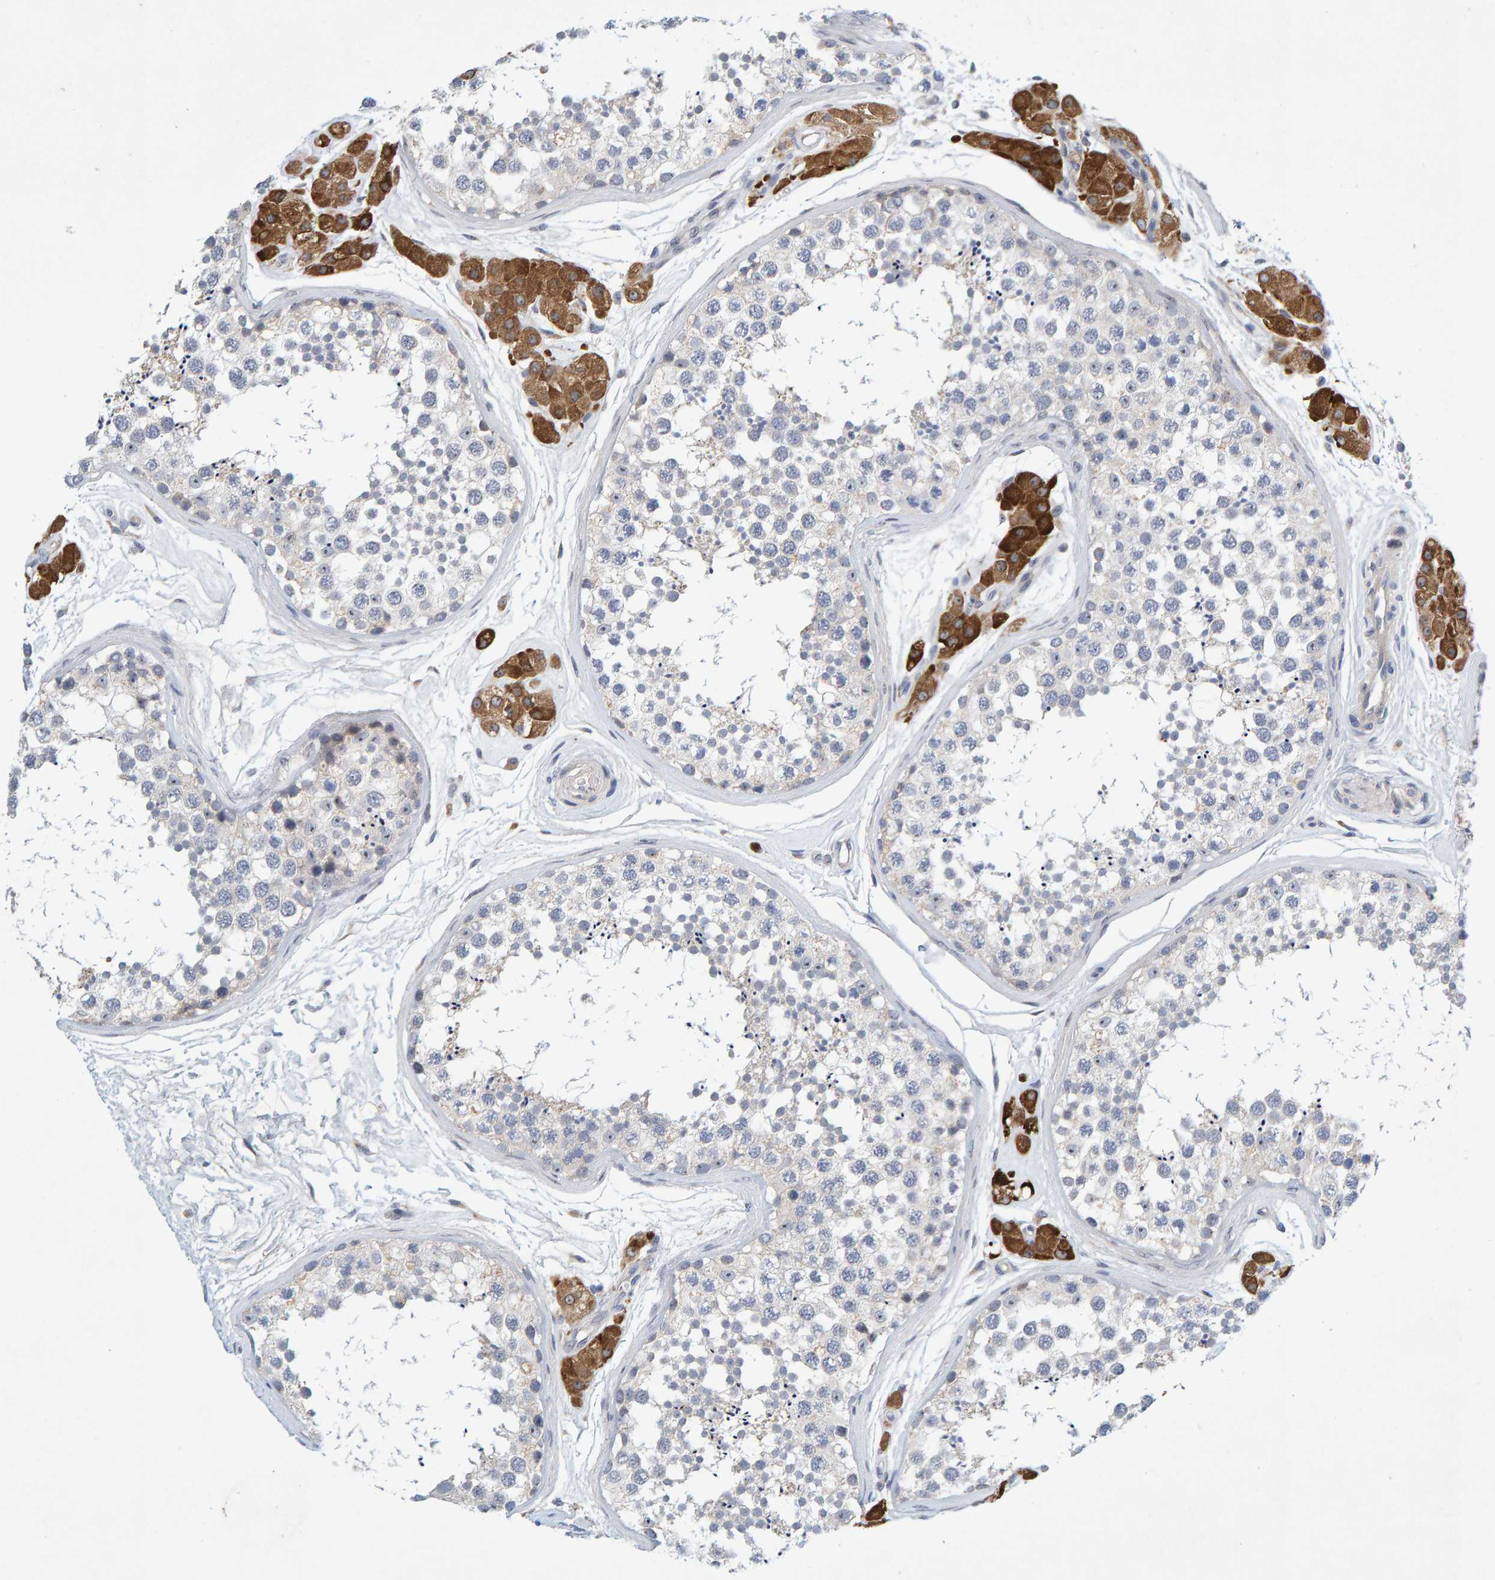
{"staining": {"intensity": "negative", "quantity": "none", "location": "none"}, "tissue": "testis", "cell_type": "Cells in seminiferous ducts", "image_type": "normal", "snomed": [{"axis": "morphology", "description": "Normal tissue, NOS"}, {"axis": "topography", "description": "Testis"}], "caption": "Testis was stained to show a protein in brown. There is no significant staining in cells in seminiferous ducts. Brightfield microscopy of IHC stained with DAB (3,3'-diaminobenzidine) (brown) and hematoxylin (blue), captured at high magnification.", "gene": "ZNF77", "patient": {"sex": "male", "age": 56}}